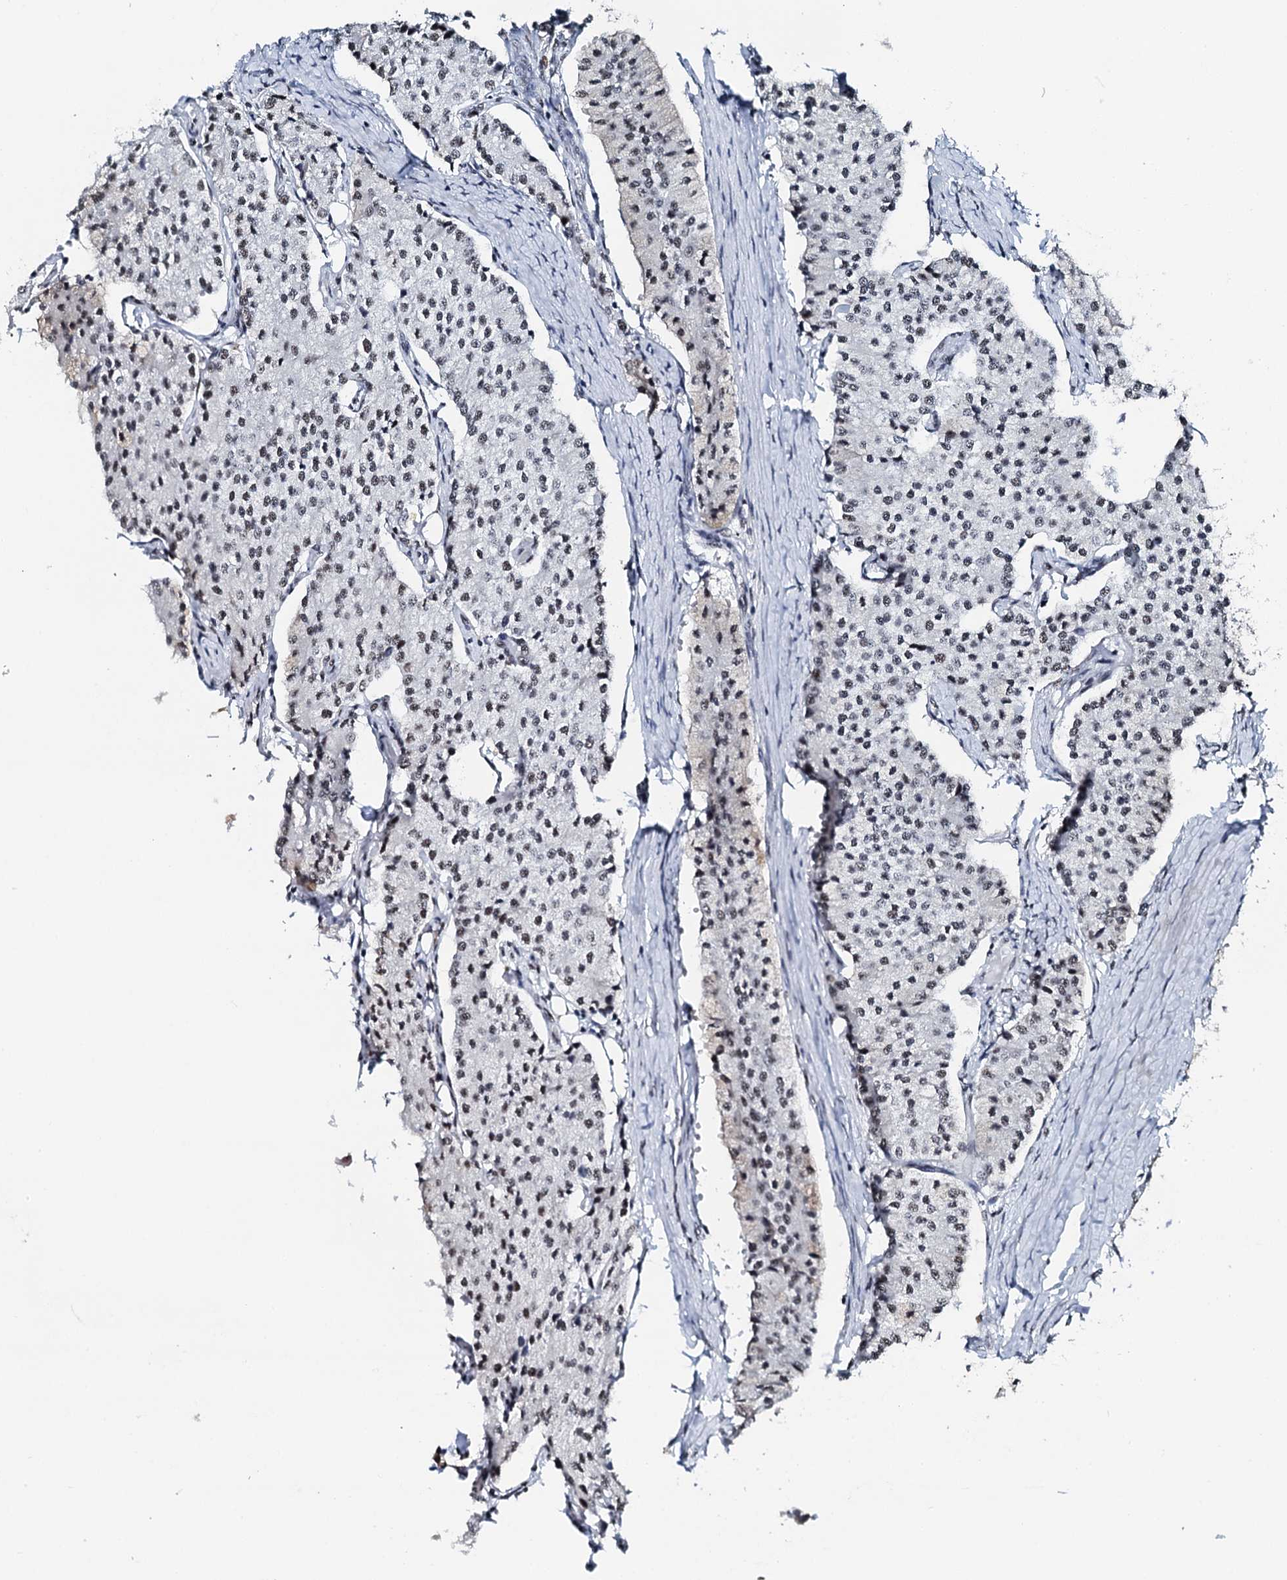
{"staining": {"intensity": "weak", "quantity": "25%-75%", "location": "nuclear"}, "tissue": "carcinoid", "cell_type": "Tumor cells", "image_type": "cancer", "snomed": [{"axis": "morphology", "description": "Carcinoid, malignant, NOS"}, {"axis": "topography", "description": "Colon"}], "caption": "Carcinoid (malignant) stained with DAB (3,3'-diaminobenzidine) immunohistochemistry (IHC) exhibits low levels of weak nuclear staining in about 25%-75% of tumor cells.", "gene": "NKAPD1", "patient": {"sex": "female", "age": 52}}